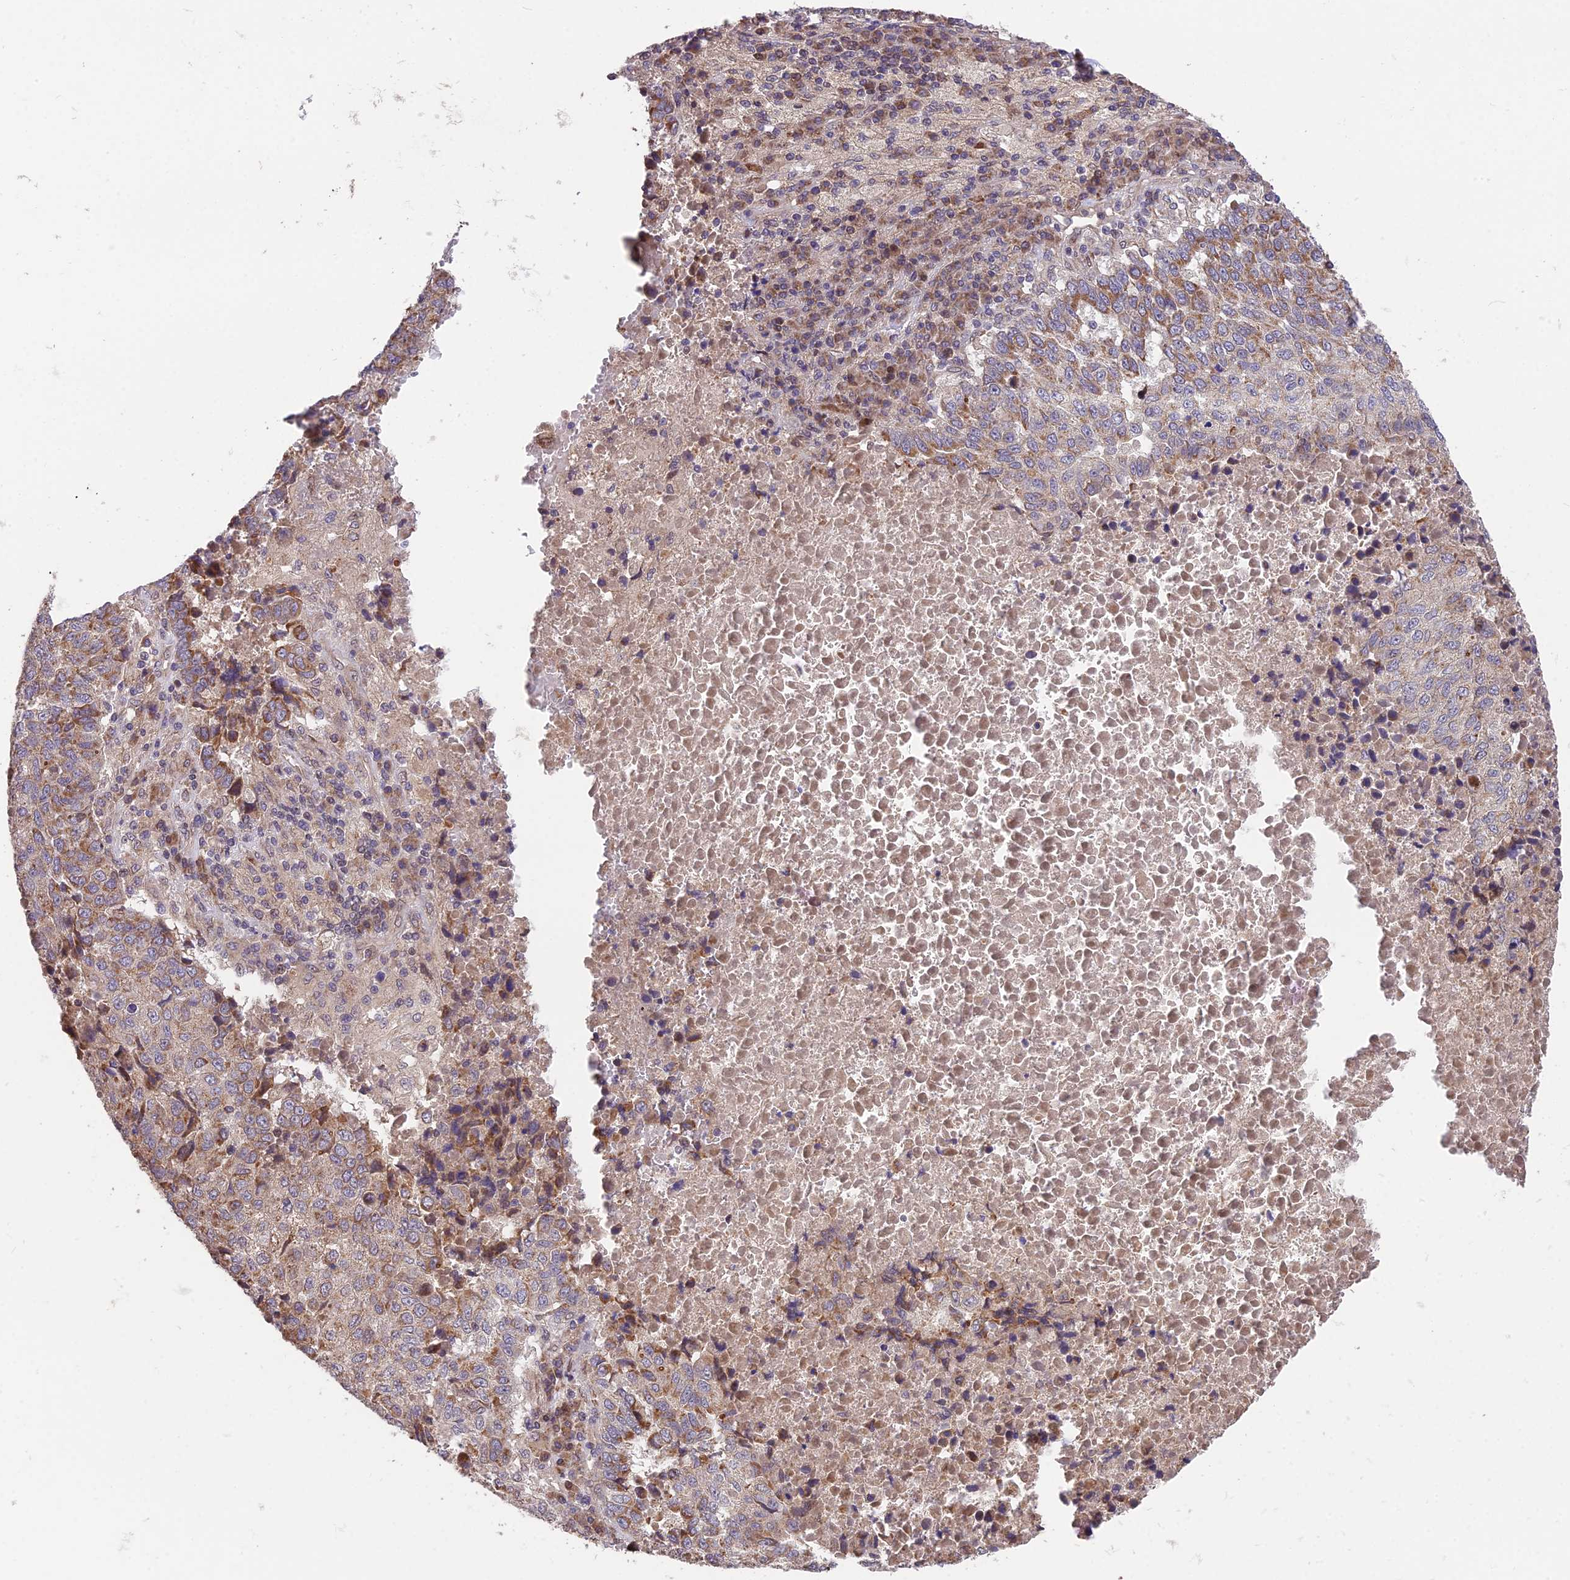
{"staining": {"intensity": "moderate", "quantity": ">75%", "location": "cytoplasmic/membranous"}, "tissue": "lung cancer", "cell_type": "Tumor cells", "image_type": "cancer", "snomed": [{"axis": "morphology", "description": "Squamous cell carcinoma, NOS"}, {"axis": "topography", "description": "Lung"}], "caption": "High-magnification brightfield microscopy of lung cancer (squamous cell carcinoma) stained with DAB (brown) and counterstained with hematoxylin (blue). tumor cells exhibit moderate cytoplasmic/membranous positivity is appreciated in about>75% of cells.", "gene": "CYP2R1", "patient": {"sex": "male", "age": 73}}